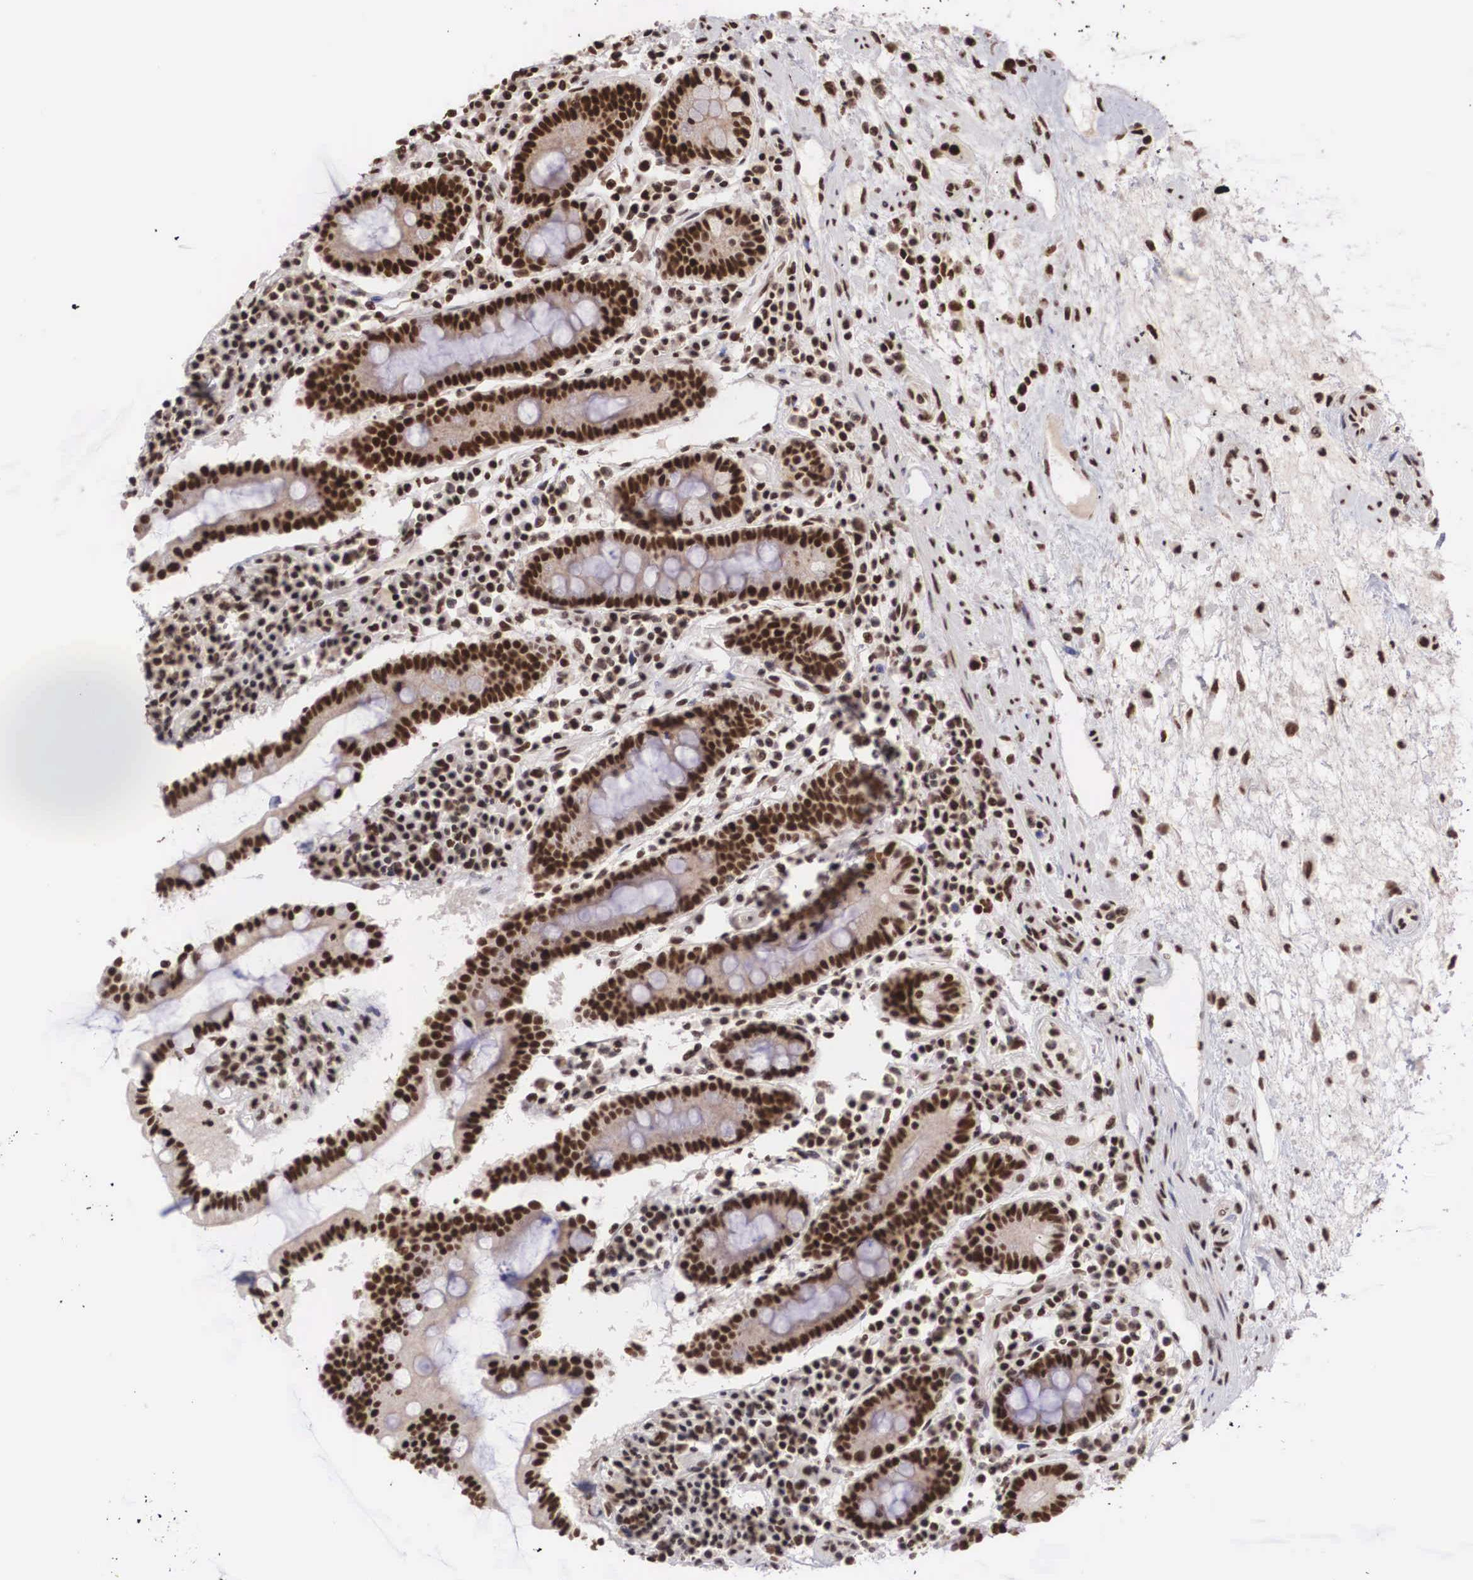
{"staining": {"intensity": "strong", "quantity": ">75%", "location": "nuclear"}, "tissue": "duodenum", "cell_type": "Glandular cells", "image_type": "normal", "snomed": [{"axis": "morphology", "description": "Normal tissue, NOS"}, {"axis": "topography", "description": "Duodenum"}], "caption": "A brown stain labels strong nuclear expression of a protein in glandular cells of unremarkable duodenum.", "gene": "HTATSF1", "patient": {"sex": "male", "age": 73}}